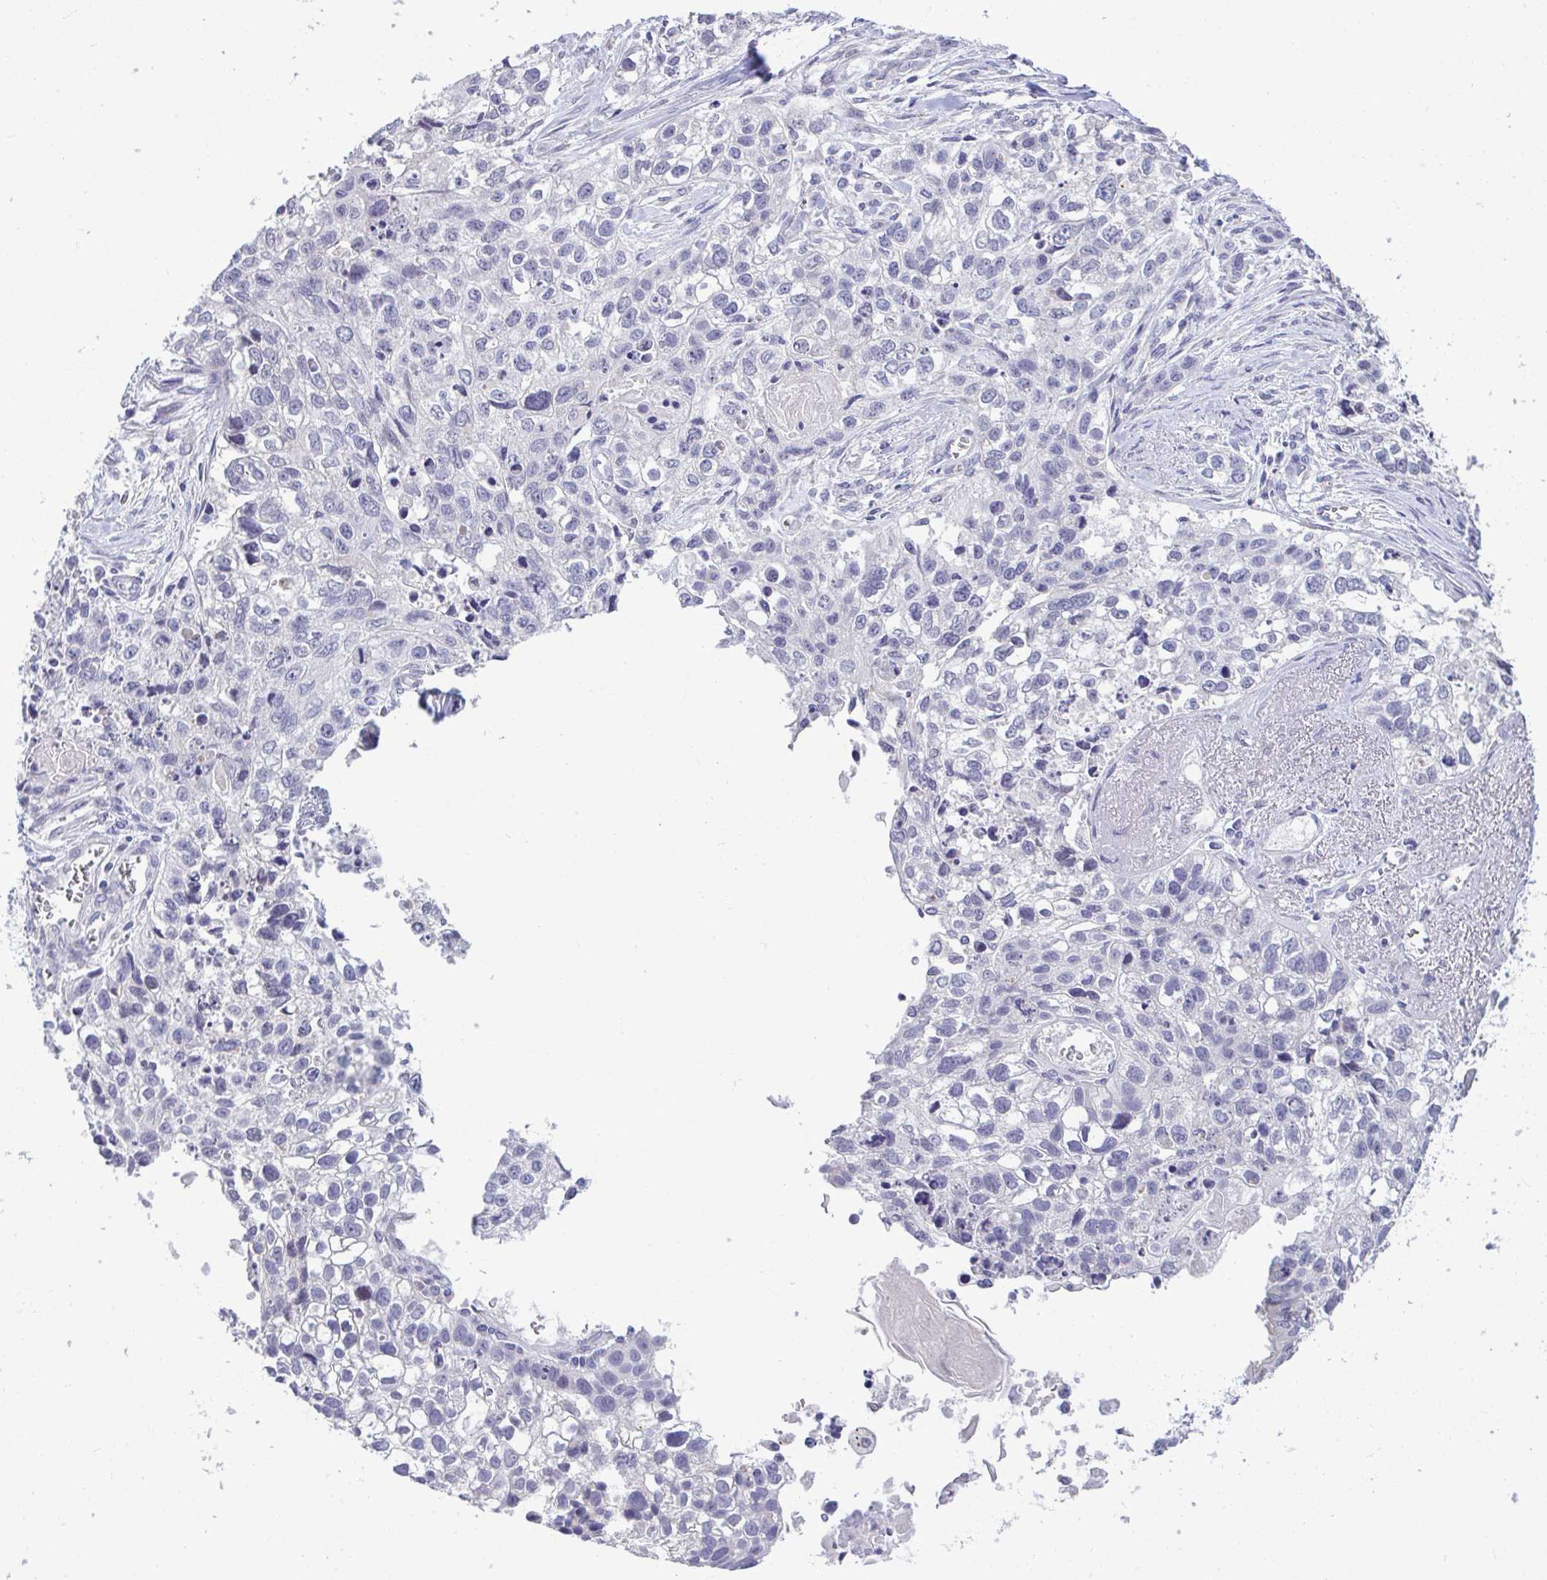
{"staining": {"intensity": "negative", "quantity": "none", "location": "none"}, "tissue": "lung cancer", "cell_type": "Tumor cells", "image_type": "cancer", "snomed": [{"axis": "morphology", "description": "Squamous cell carcinoma, NOS"}, {"axis": "topography", "description": "Lung"}], "caption": "Immunohistochemical staining of squamous cell carcinoma (lung) shows no significant staining in tumor cells.", "gene": "PIGK", "patient": {"sex": "male", "age": 74}}